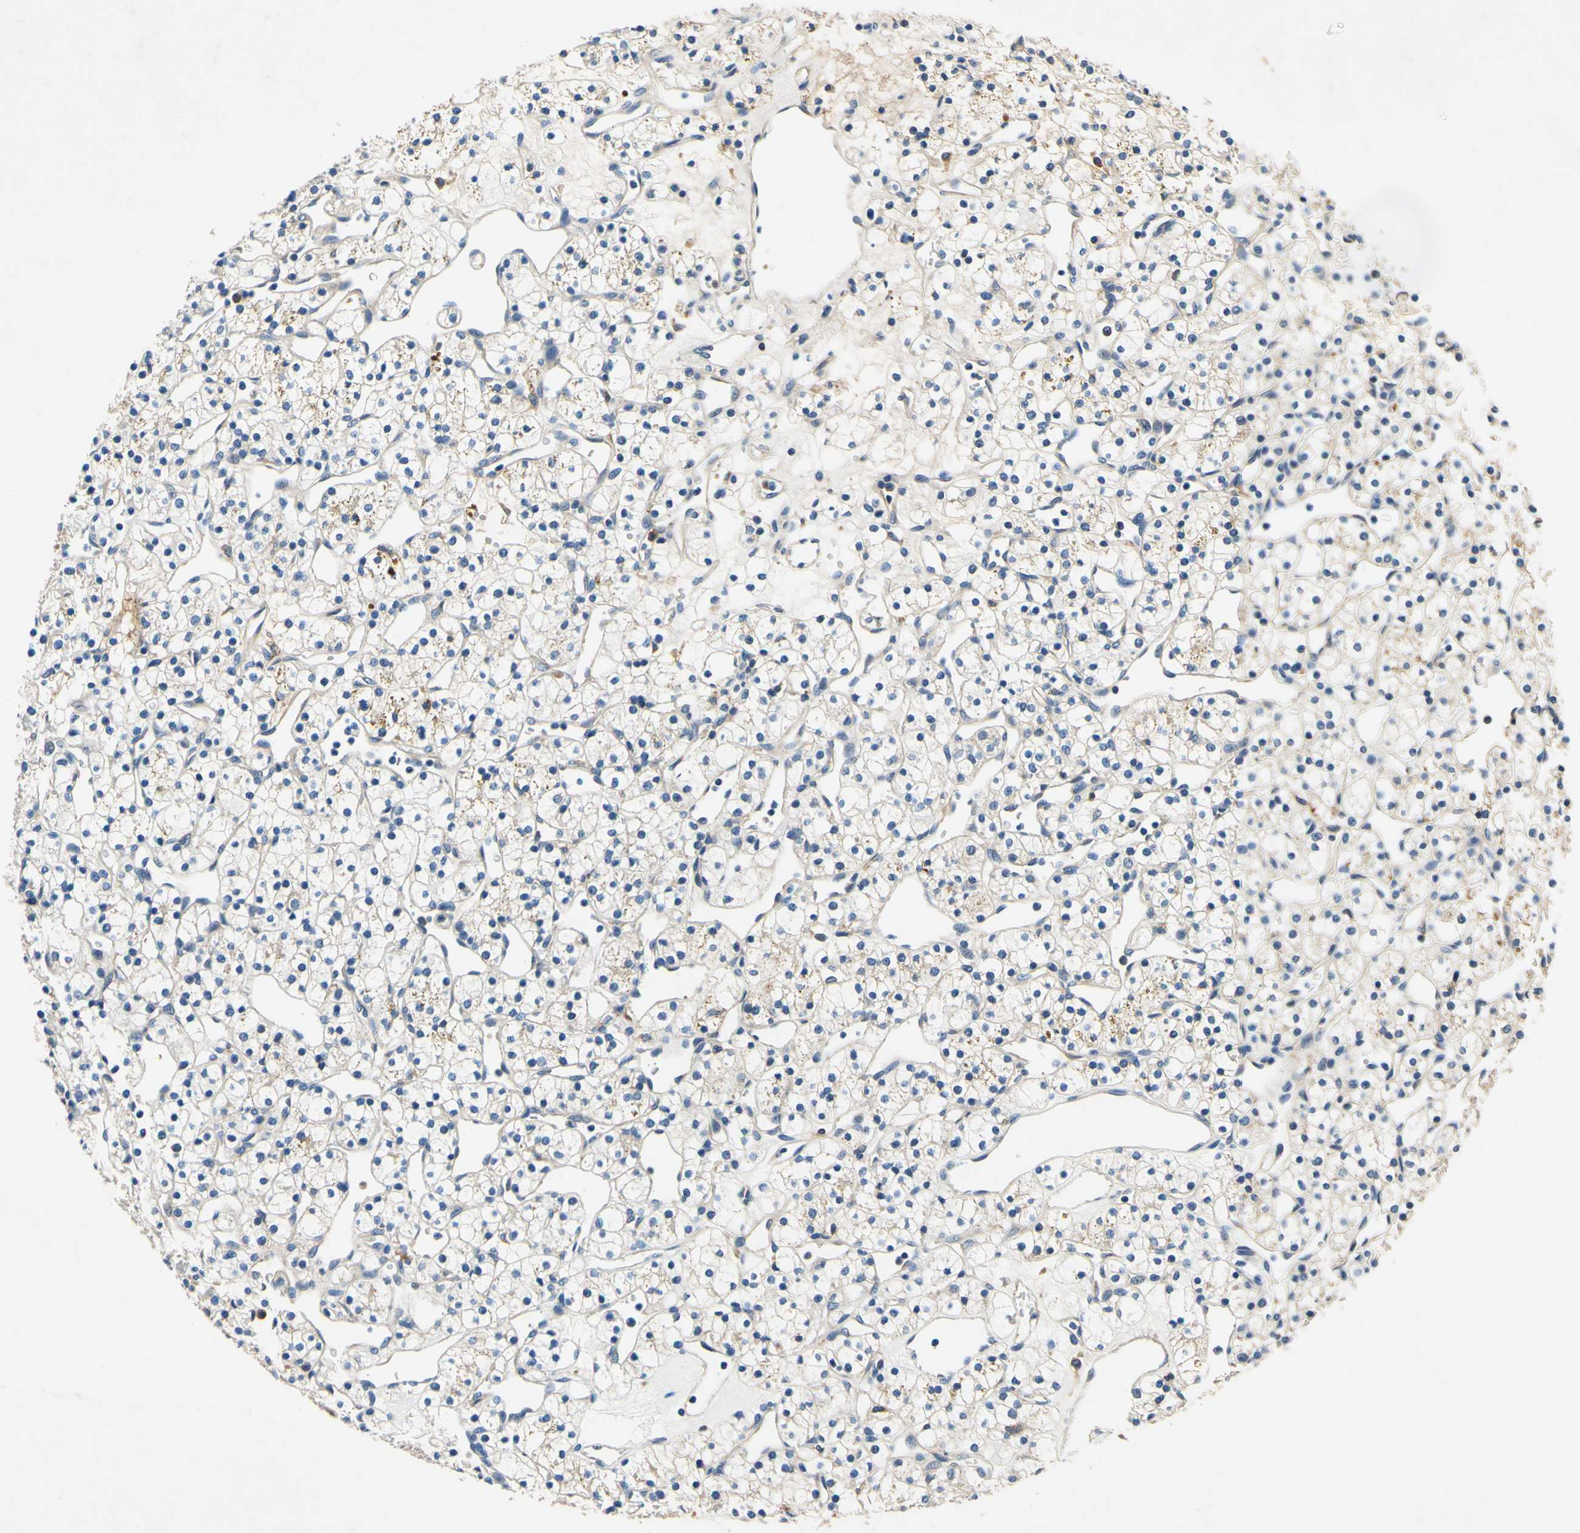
{"staining": {"intensity": "weak", "quantity": "<25%", "location": "cytoplasmic/membranous"}, "tissue": "renal cancer", "cell_type": "Tumor cells", "image_type": "cancer", "snomed": [{"axis": "morphology", "description": "Adenocarcinoma, NOS"}, {"axis": "topography", "description": "Kidney"}], "caption": "Human adenocarcinoma (renal) stained for a protein using IHC displays no expression in tumor cells.", "gene": "PLA2G4A", "patient": {"sex": "female", "age": 60}}